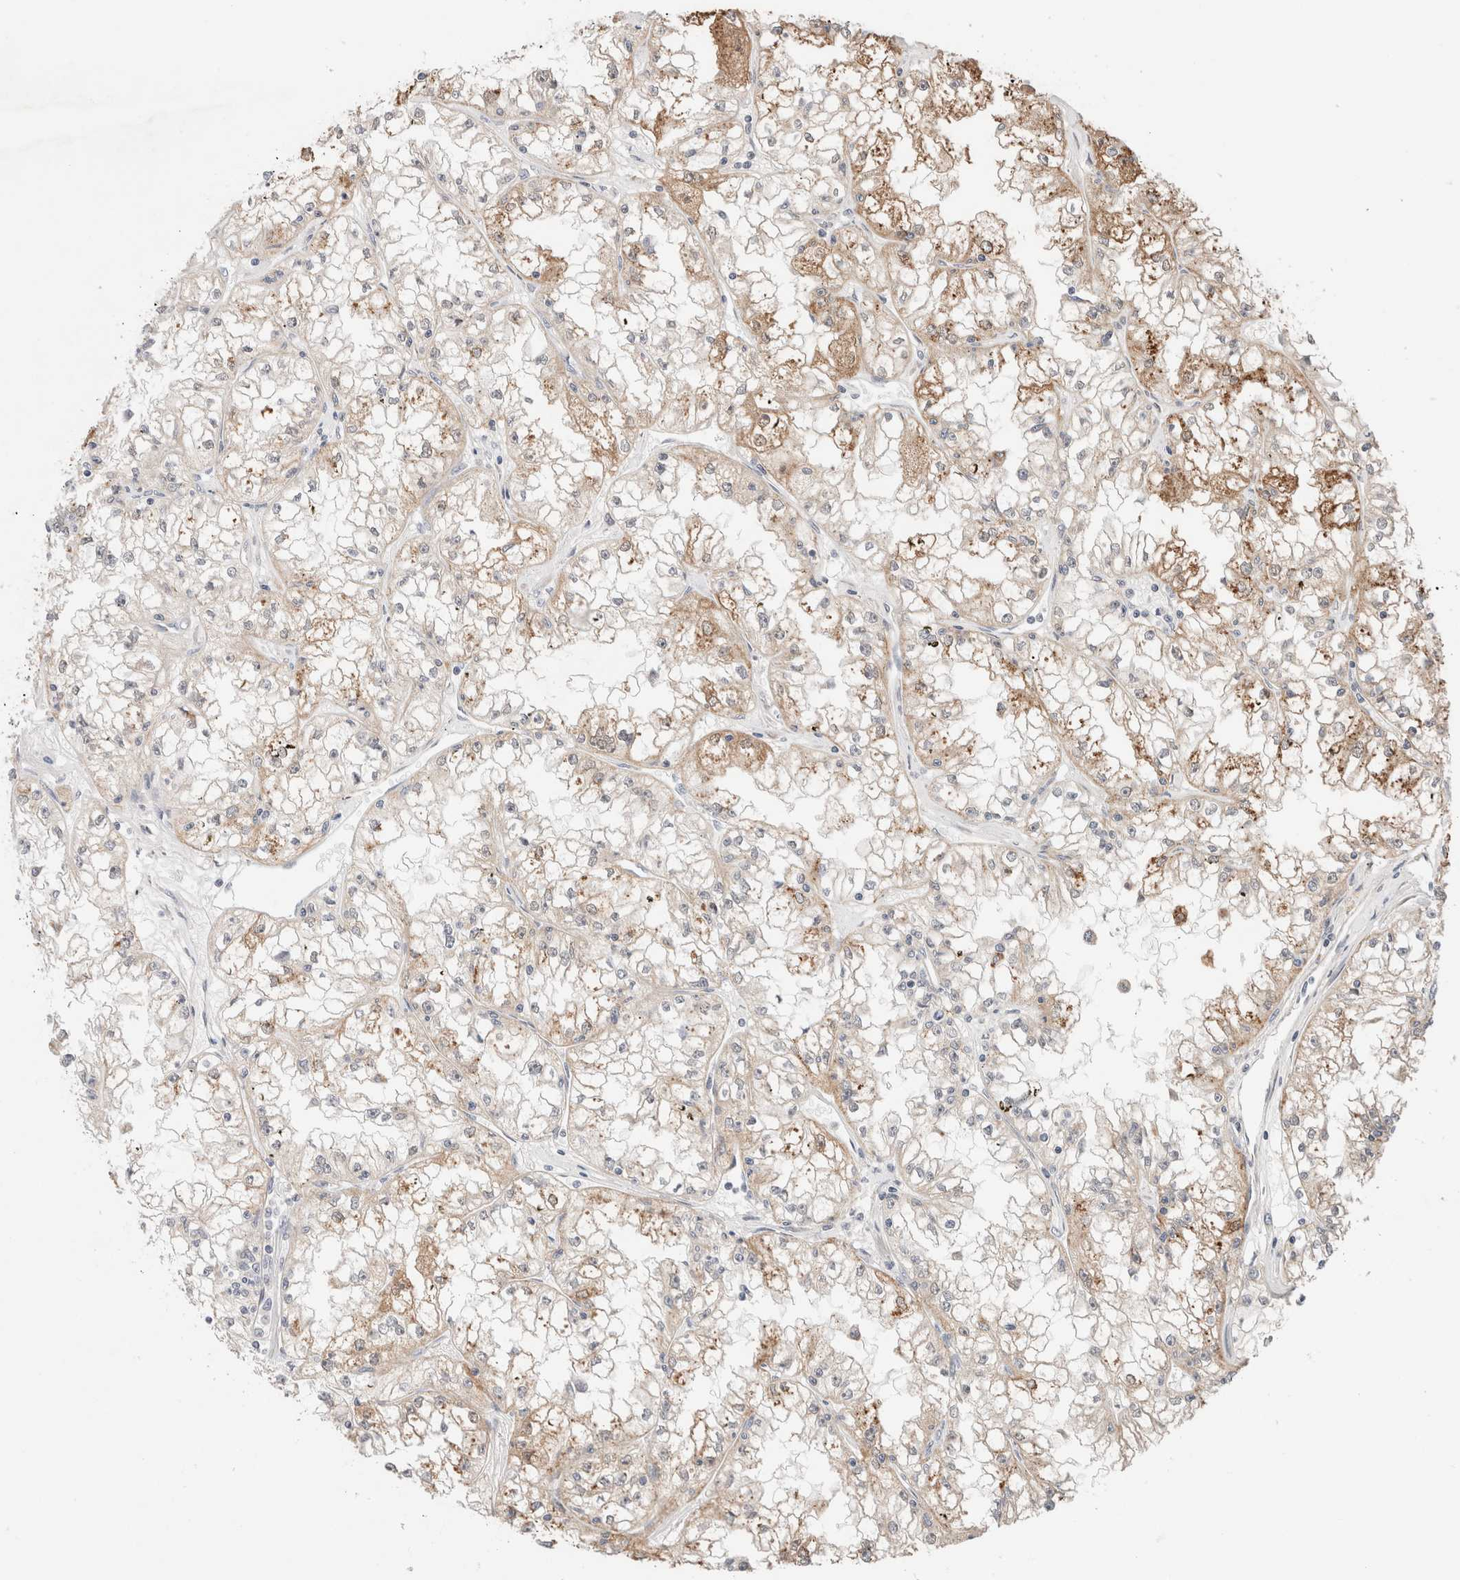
{"staining": {"intensity": "moderate", "quantity": "25%-75%", "location": "cytoplasmic/membranous"}, "tissue": "renal cancer", "cell_type": "Tumor cells", "image_type": "cancer", "snomed": [{"axis": "morphology", "description": "Adenocarcinoma, NOS"}, {"axis": "topography", "description": "Kidney"}], "caption": "This image demonstrates immunohistochemistry staining of human renal cancer (adenocarcinoma), with medium moderate cytoplasmic/membranous expression in approximately 25%-75% of tumor cells.", "gene": "ERI3", "patient": {"sex": "male", "age": 56}}